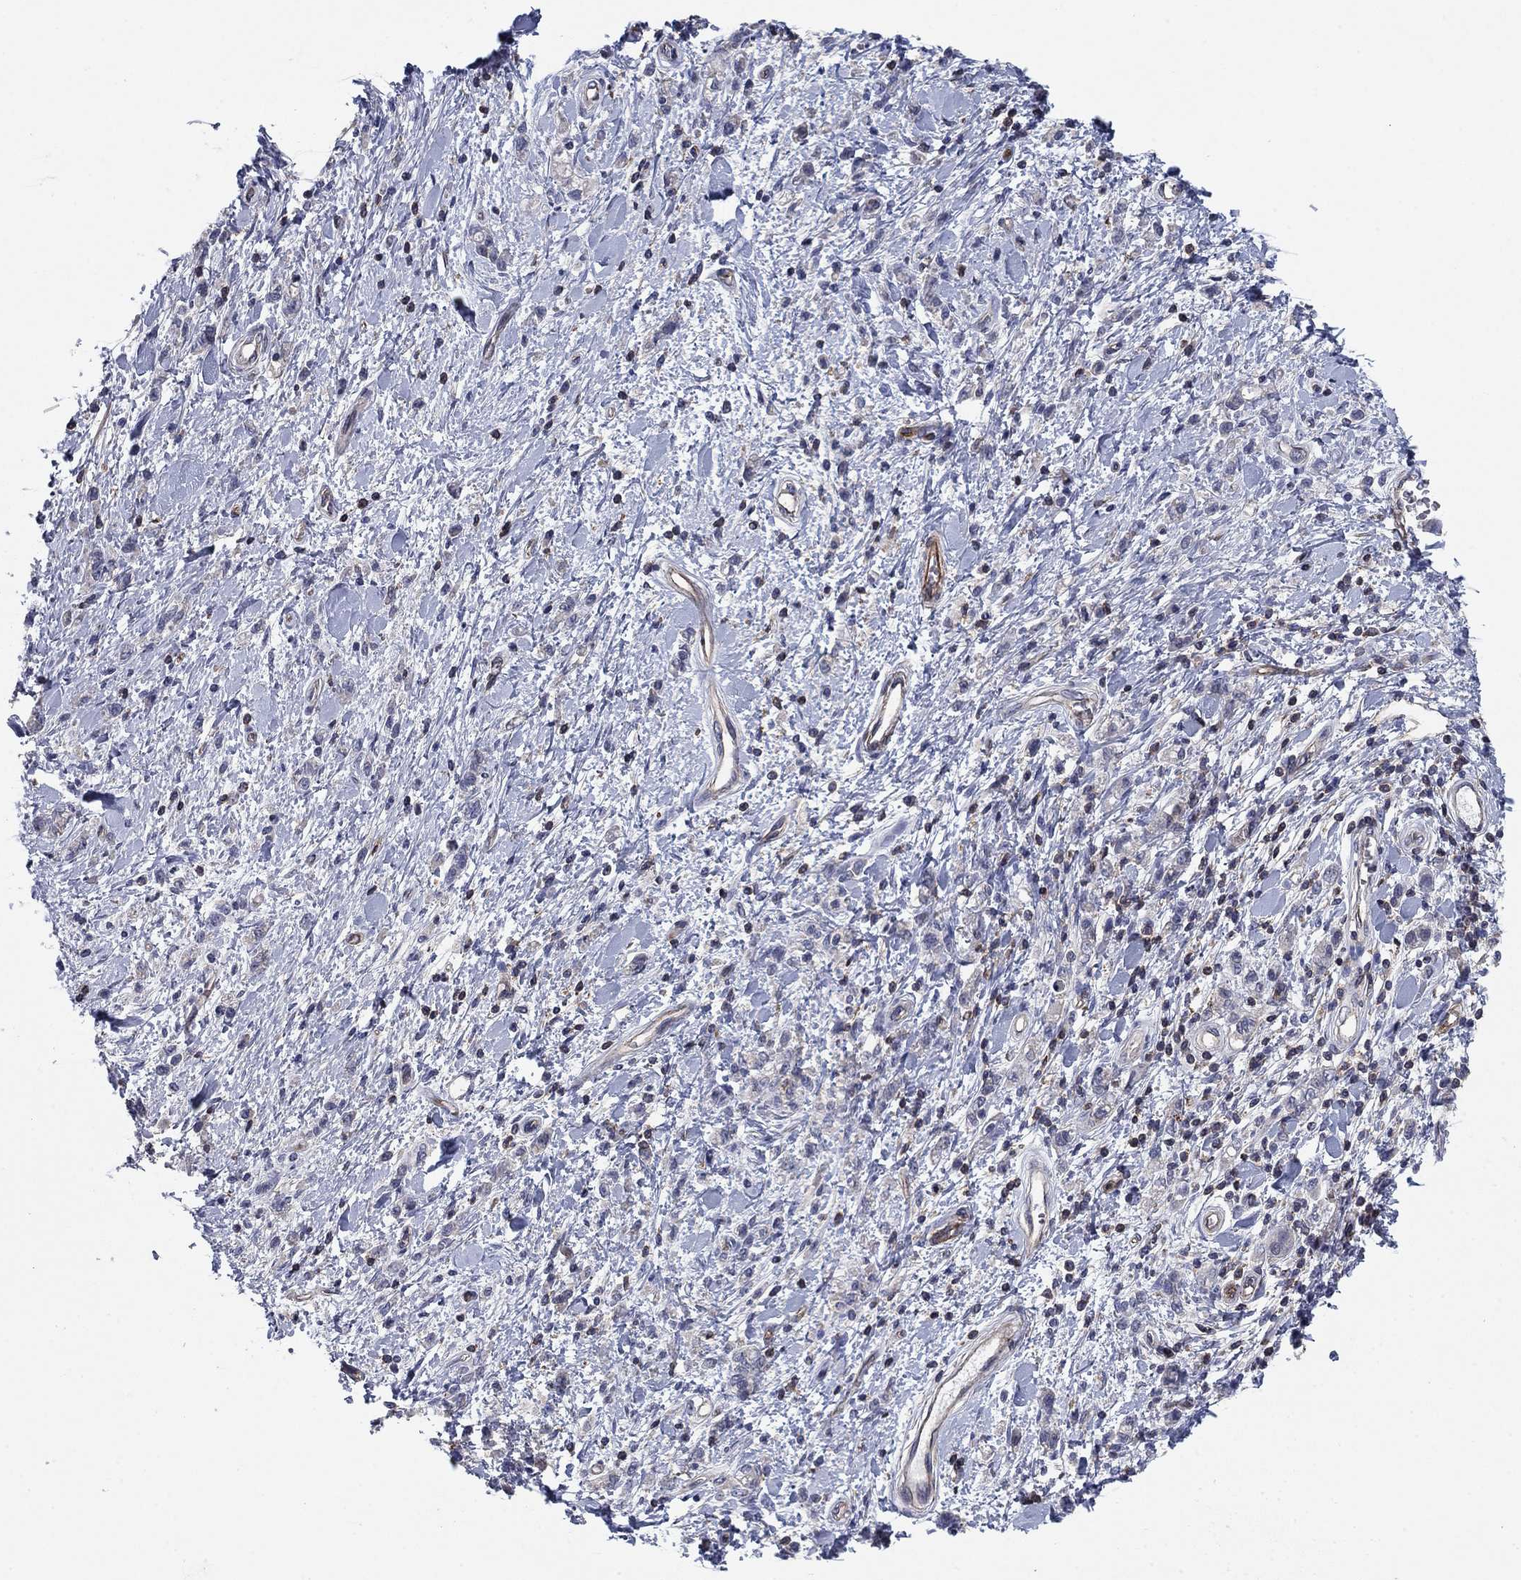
{"staining": {"intensity": "negative", "quantity": "none", "location": "none"}, "tissue": "stomach cancer", "cell_type": "Tumor cells", "image_type": "cancer", "snomed": [{"axis": "morphology", "description": "Adenocarcinoma, NOS"}, {"axis": "topography", "description": "Stomach"}], "caption": "The photomicrograph displays no staining of tumor cells in stomach cancer (adenocarcinoma).", "gene": "PSD4", "patient": {"sex": "male", "age": 77}}